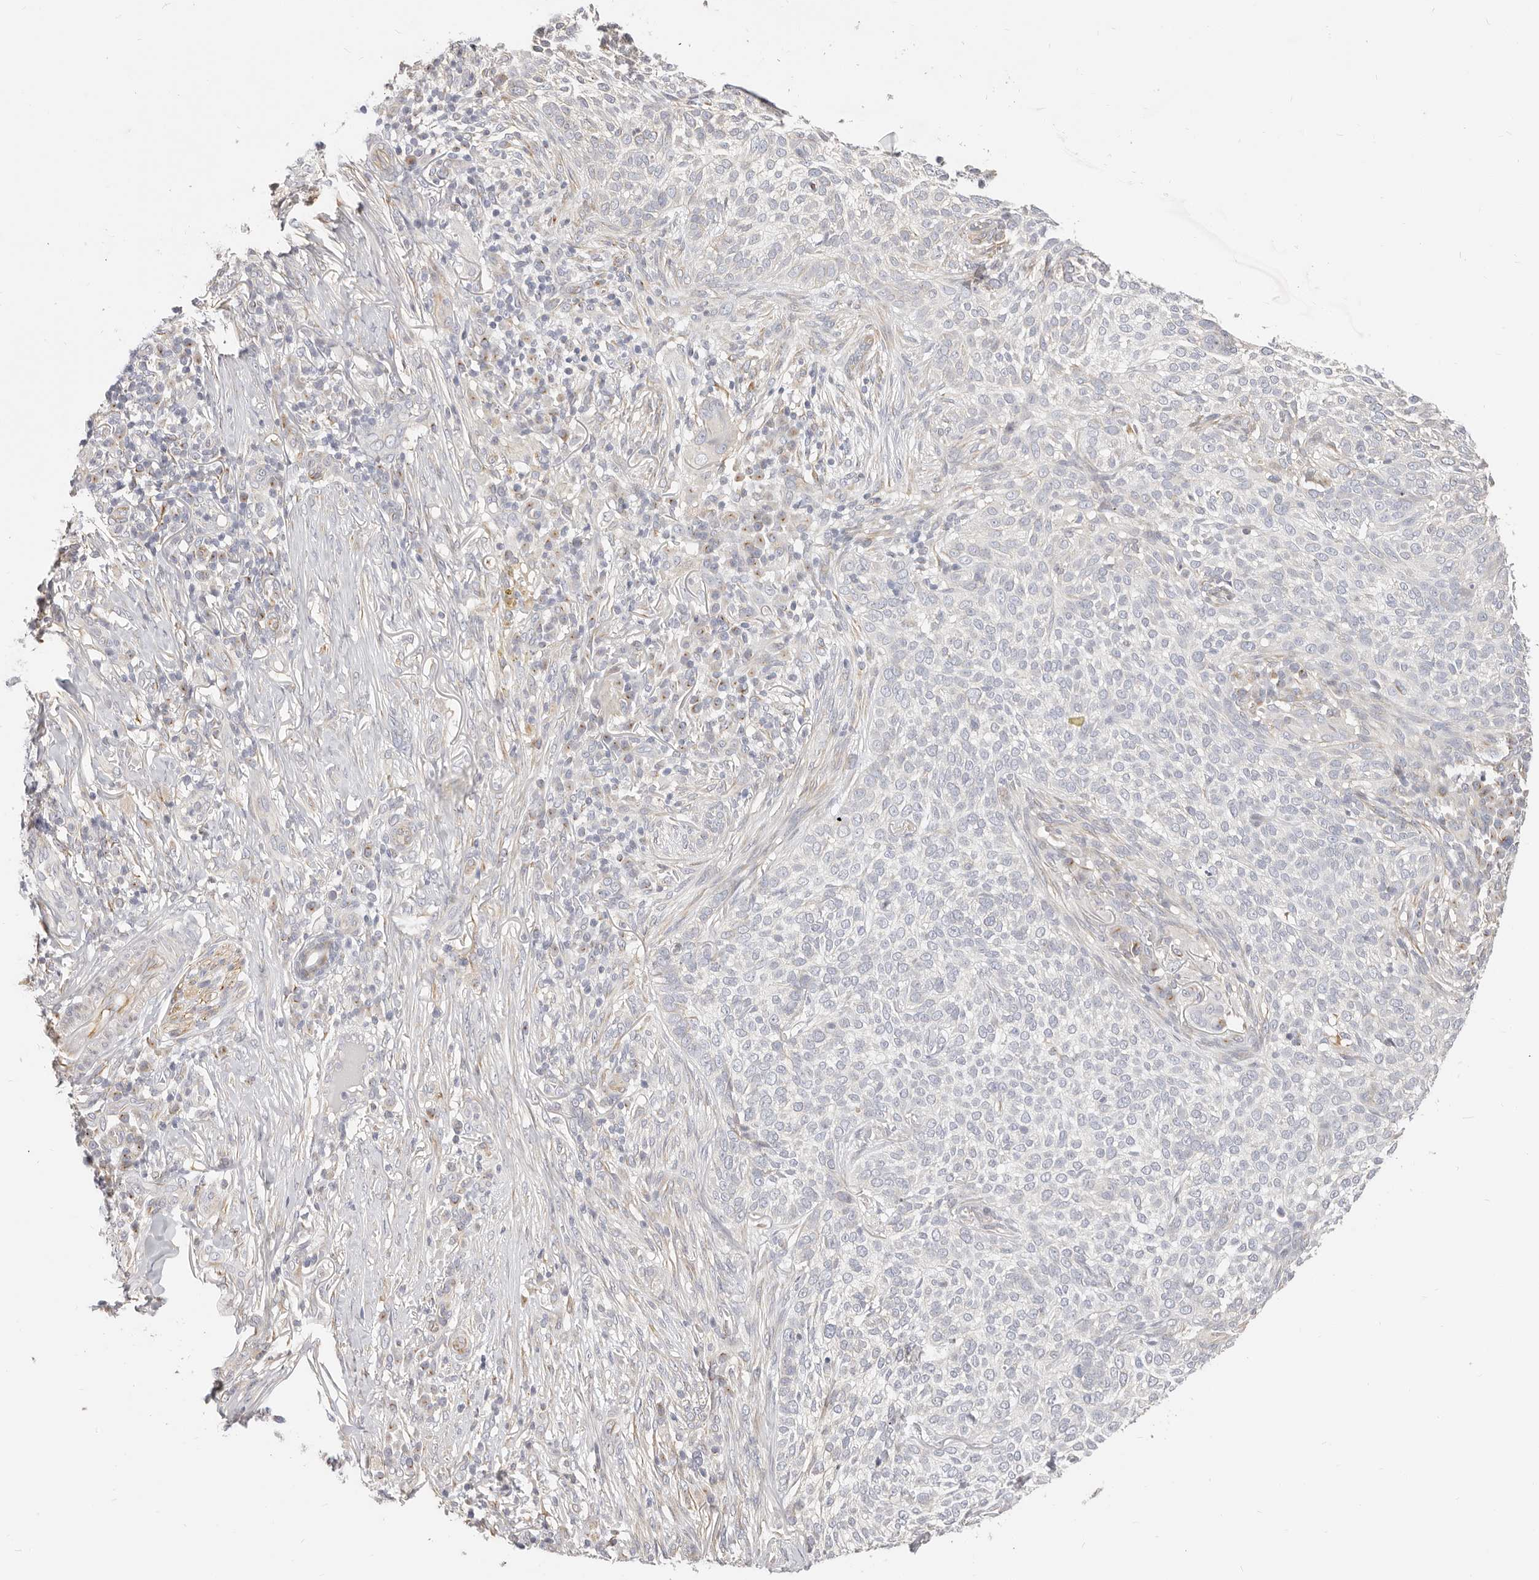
{"staining": {"intensity": "negative", "quantity": "none", "location": "none"}, "tissue": "skin cancer", "cell_type": "Tumor cells", "image_type": "cancer", "snomed": [{"axis": "morphology", "description": "Basal cell carcinoma"}, {"axis": "topography", "description": "Skin"}], "caption": "An image of skin basal cell carcinoma stained for a protein demonstrates no brown staining in tumor cells.", "gene": "DTNBP1", "patient": {"sex": "female", "age": 64}}